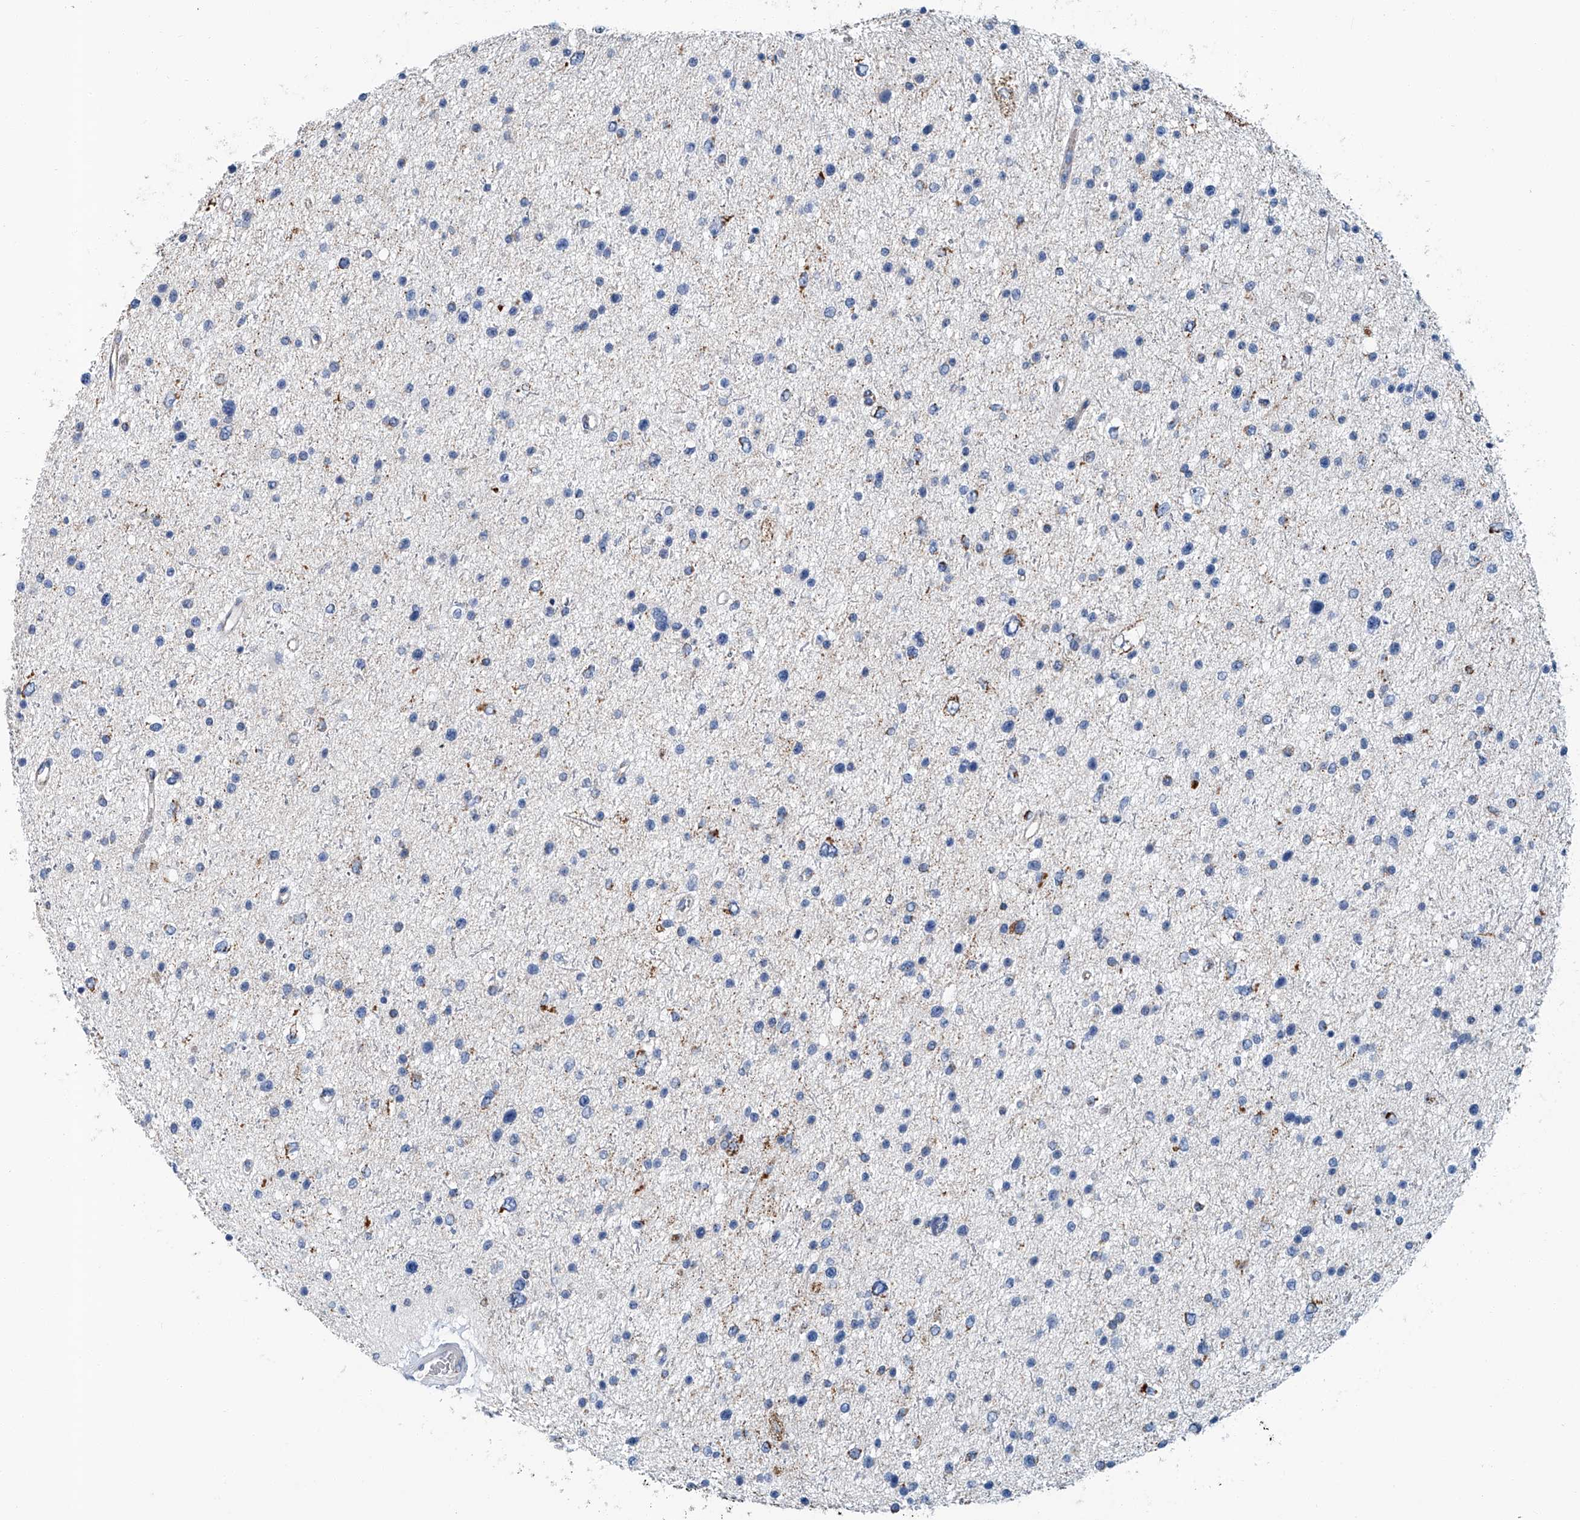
{"staining": {"intensity": "negative", "quantity": "none", "location": "none"}, "tissue": "glioma", "cell_type": "Tumor cells", "image_type": "cancer", "snomed": [{"axis": "morphology", "description": "Glioma, malignant, Low grade"}, {"axis": "topography", "description": "Brain"}], "caption": "Tumor cells are negative for brown protein staining in malignant glioma (low-grade).", "gene": "MT-ND1", "patient": {"sex": "female", "age": 37}}